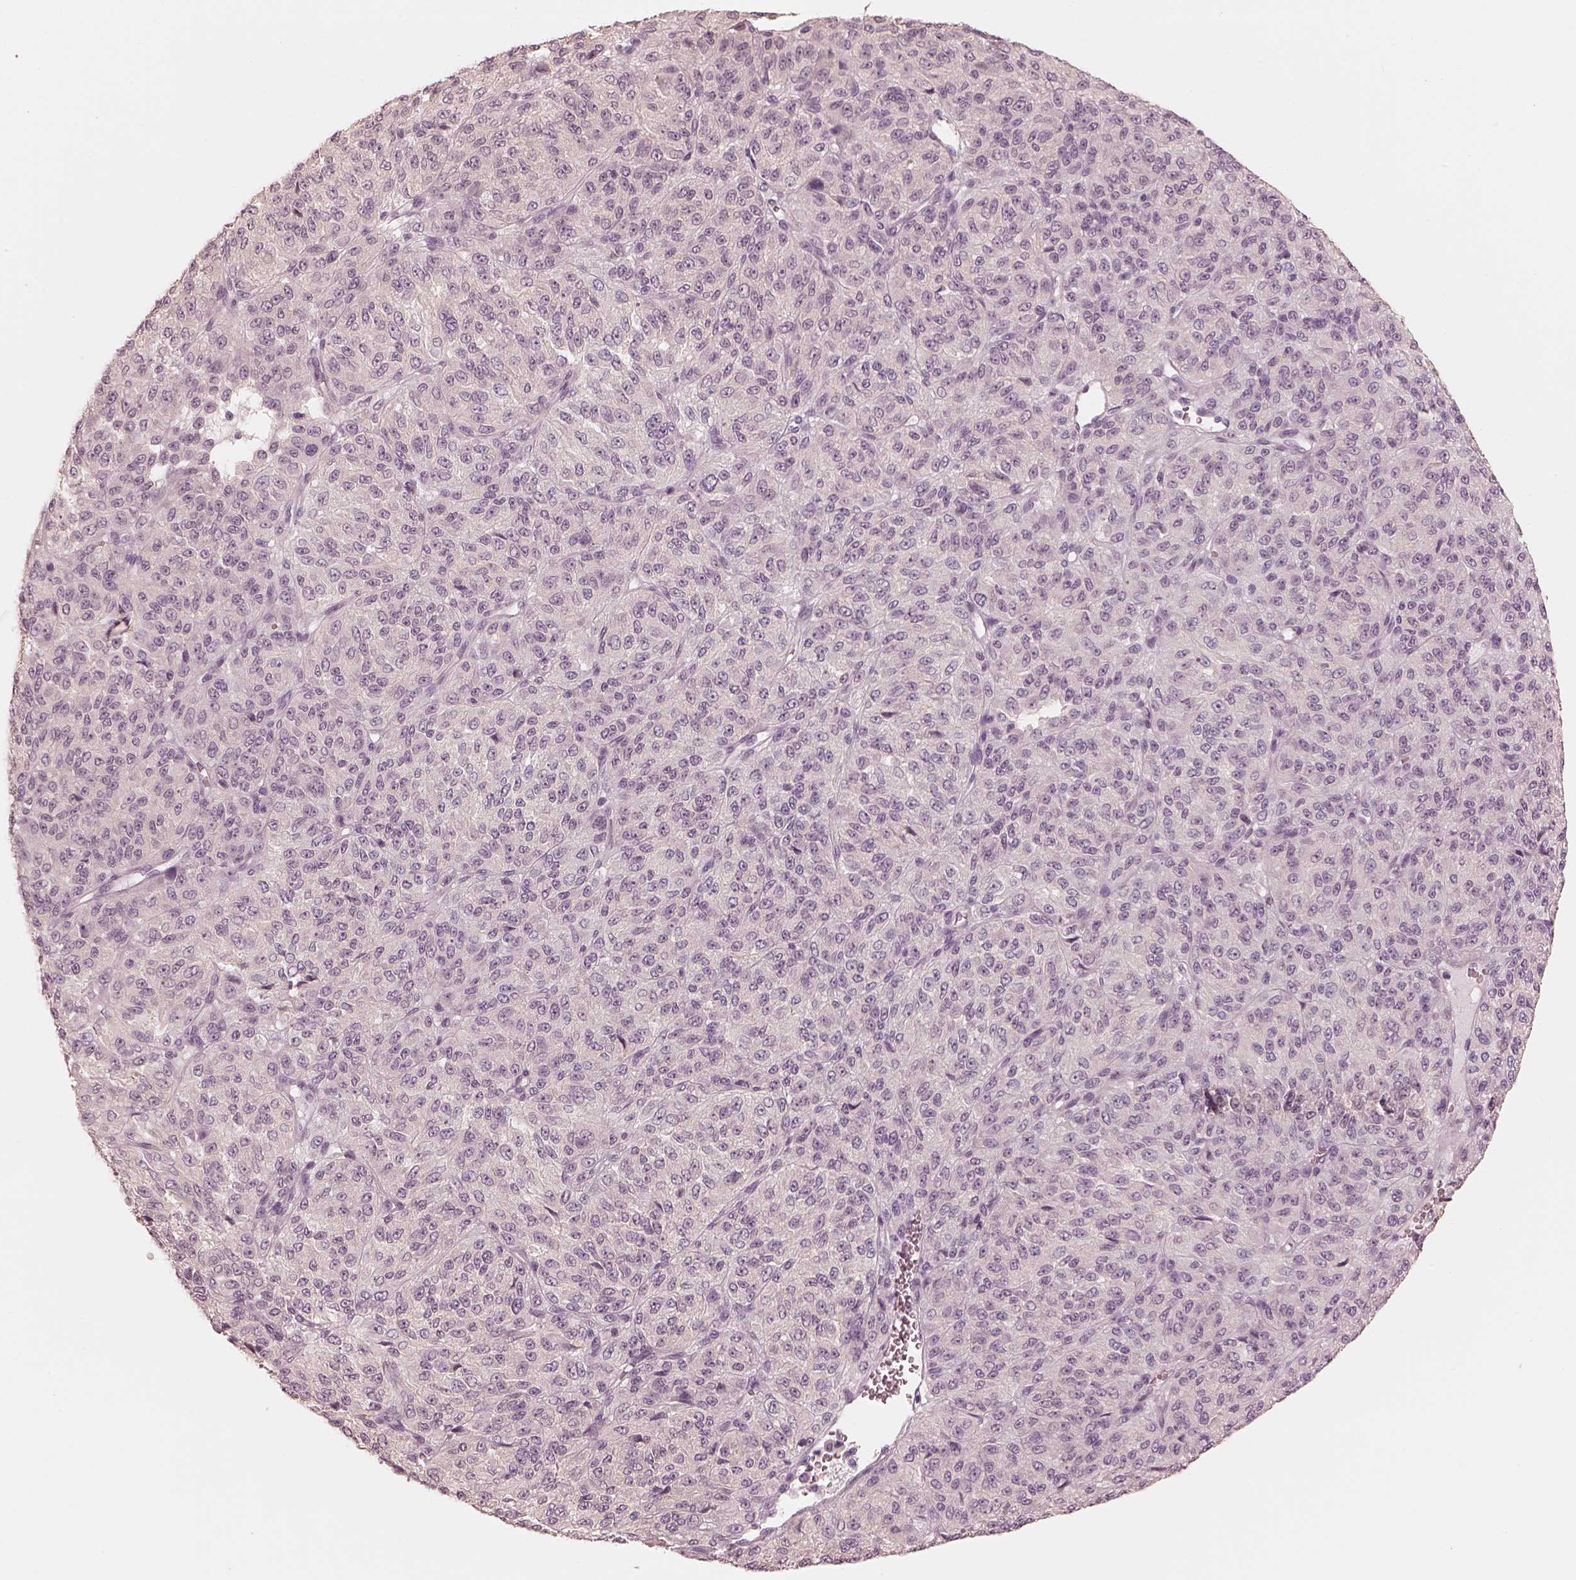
{"staining": {"intensity": "negative", "quantity": "none", "location": "none"}, "tissue": "melanoma", "cell_type": "Tumor cells", "image_type": "cancer", "snomed": [{"axis": "morphology", "description": "Malignant melanoma, Metastatic site"}, {"axis": "topography", "description": "Brain"}], "caption": "Melanoma stained for a protein using IHC demonstrates no expression tumor cells.", "gene": "CALR3", "patient": {"sex": "female", "age": 56}}